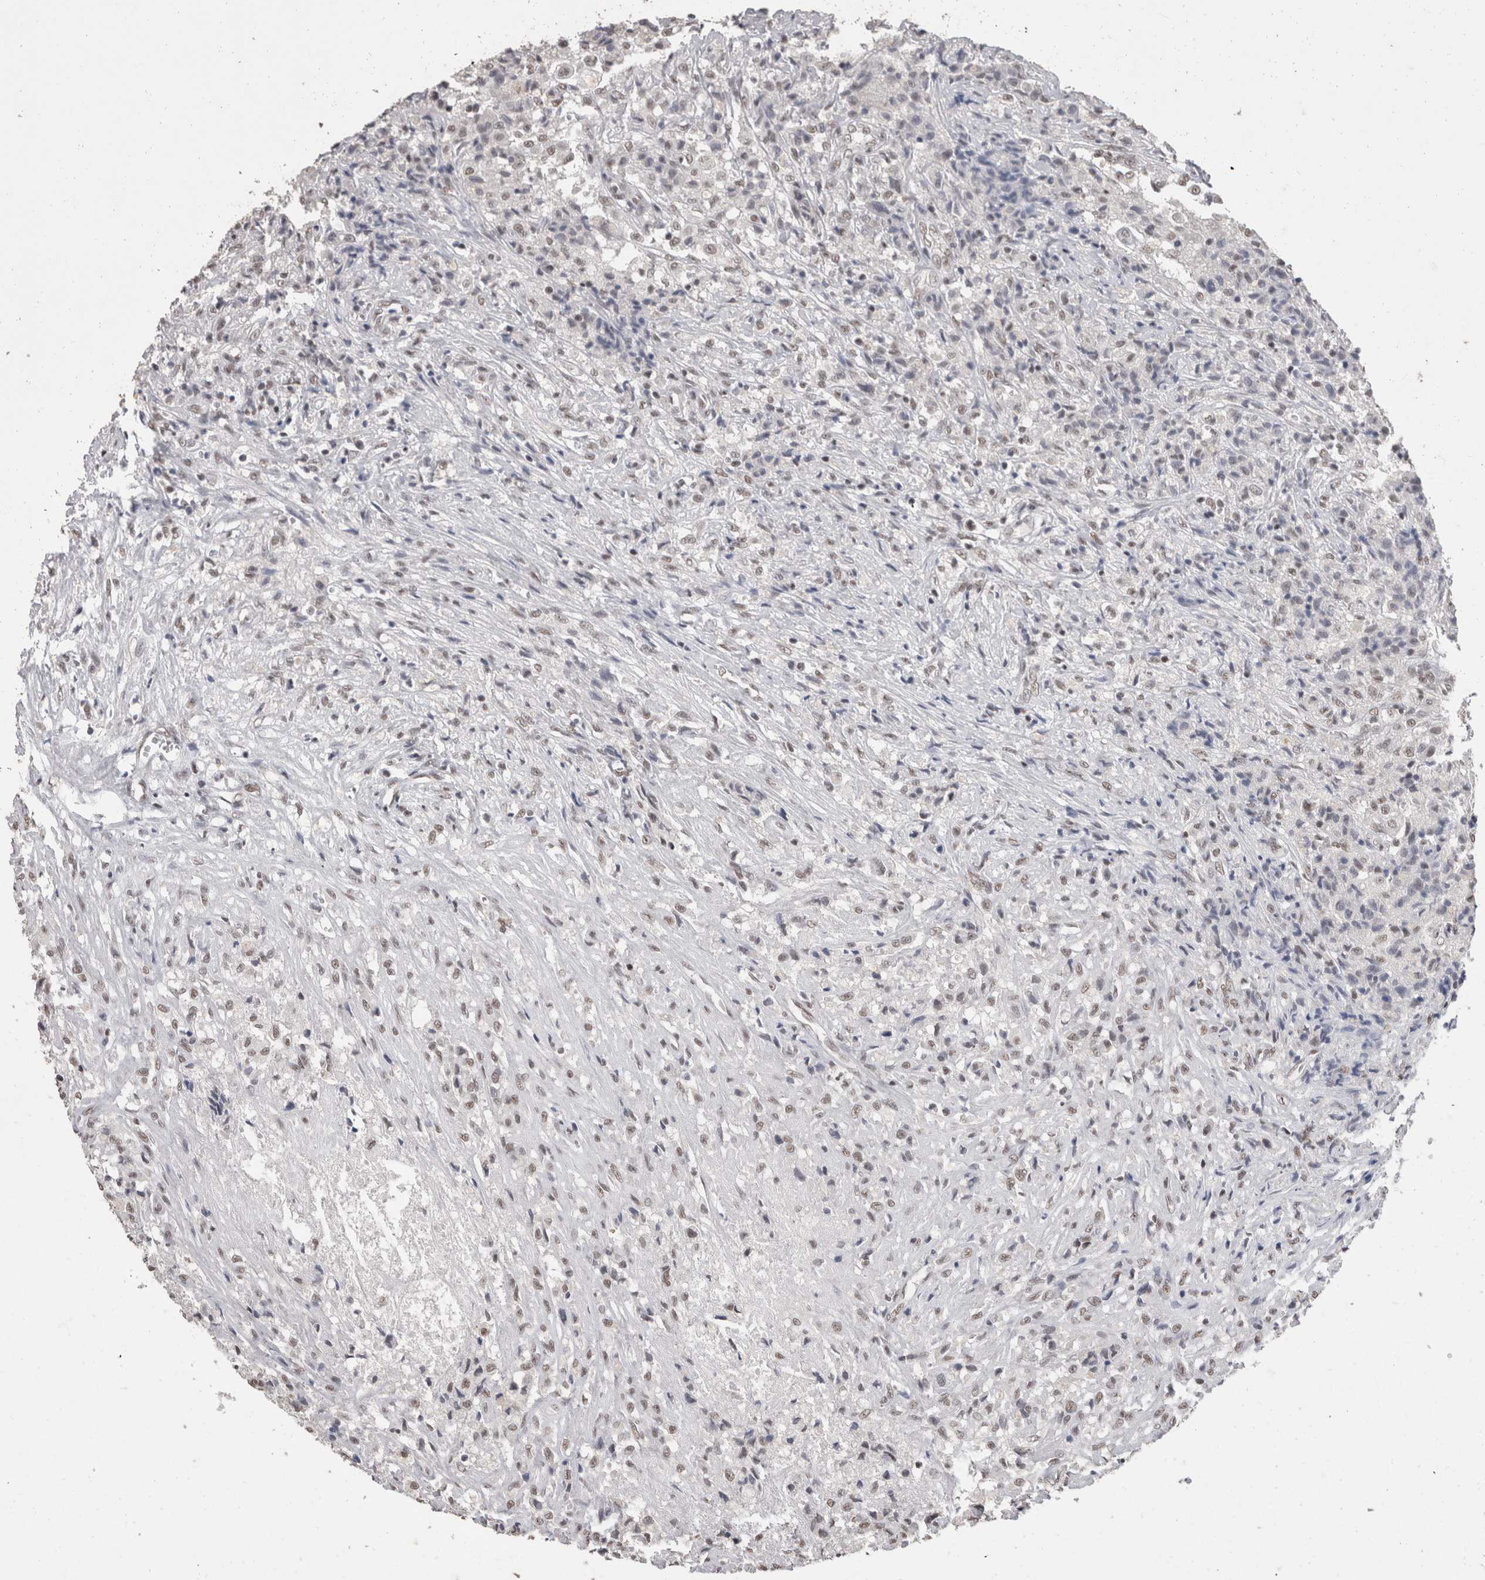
{"staining": {"intensity": "weak", "quantity": ">75%", "location": "nuclear"}, "tissue": "testis cancer", "cell_type": "Tumor cells", "image_type": "cancer", "snomed": [{"axis": "morphology", "description": "Carcinoma, Embryonal, NOS"}, {"axis": "topography", "description": "Testis"}], "caption": "Tumor cells exhibit weak nuclear positivity in about >75% of cells in testis cancer (embryonal carcinoma).", "gene": "DDX17", "patient": {"sex": "male", "age": 2}}